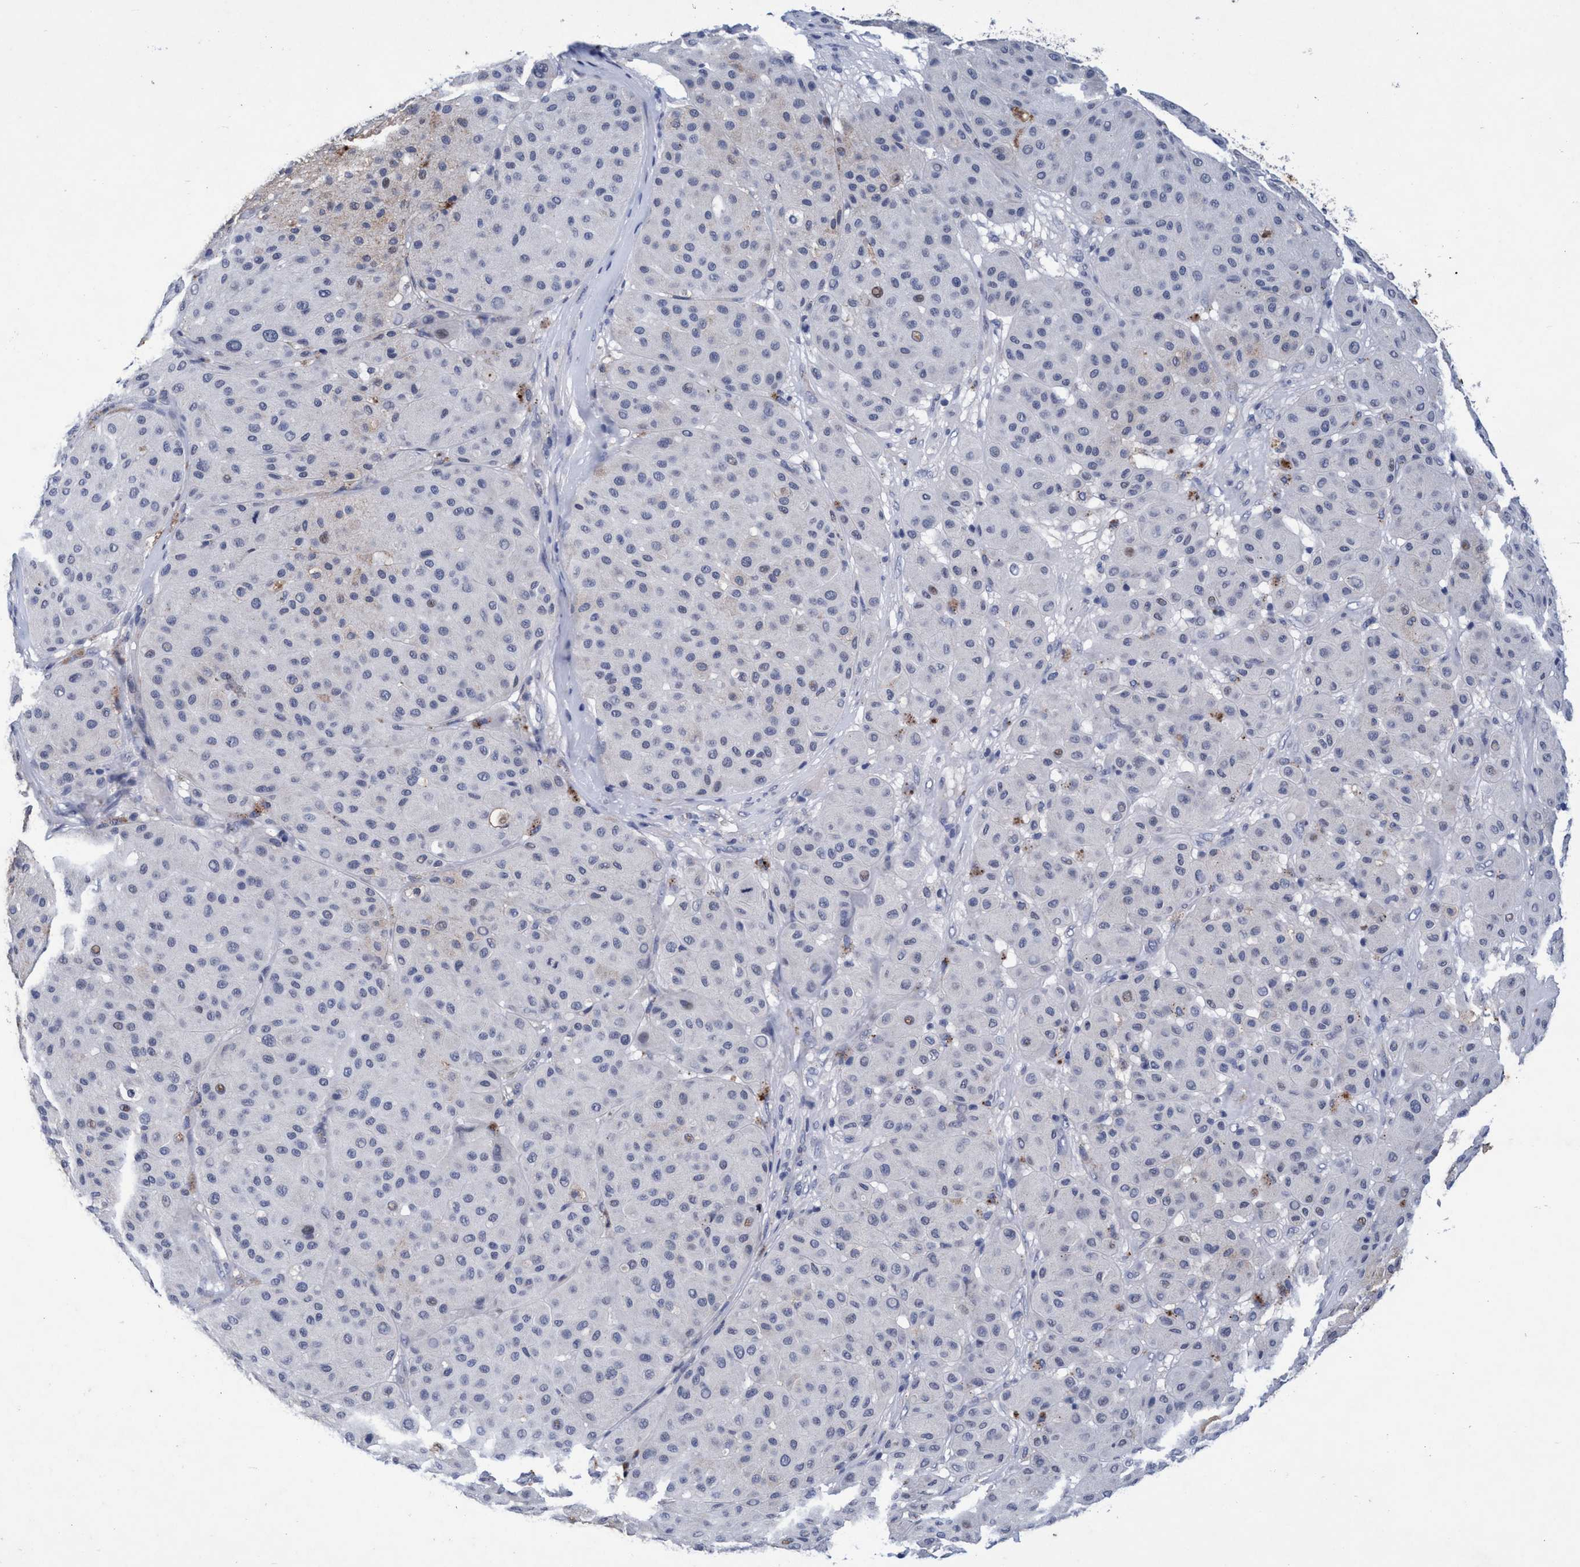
{"staining": {"intensity": "weak", "quantity": "<25%", "location": "nuclear"}, "tissue": "melanoma", "cell_type": "Tumor cells", "image_type": "cancer", "snomed": [{"axis": "morphology", "description": "Normal tissue, NOS"}, {"axis": "morphology", "description": "Malignant melanoma, Metastatic site"}, {"axis": "topography", "description": "Skin"}], "caption": "This micrograph is of malignant melanoma (metastatic site) stained with IHC to label a protein in brown with the nuclei are counter-stained blue. There is no positivity in tumor cells.", "gene": "GRB14", "patient": {"sex": "male", "age": 41}}